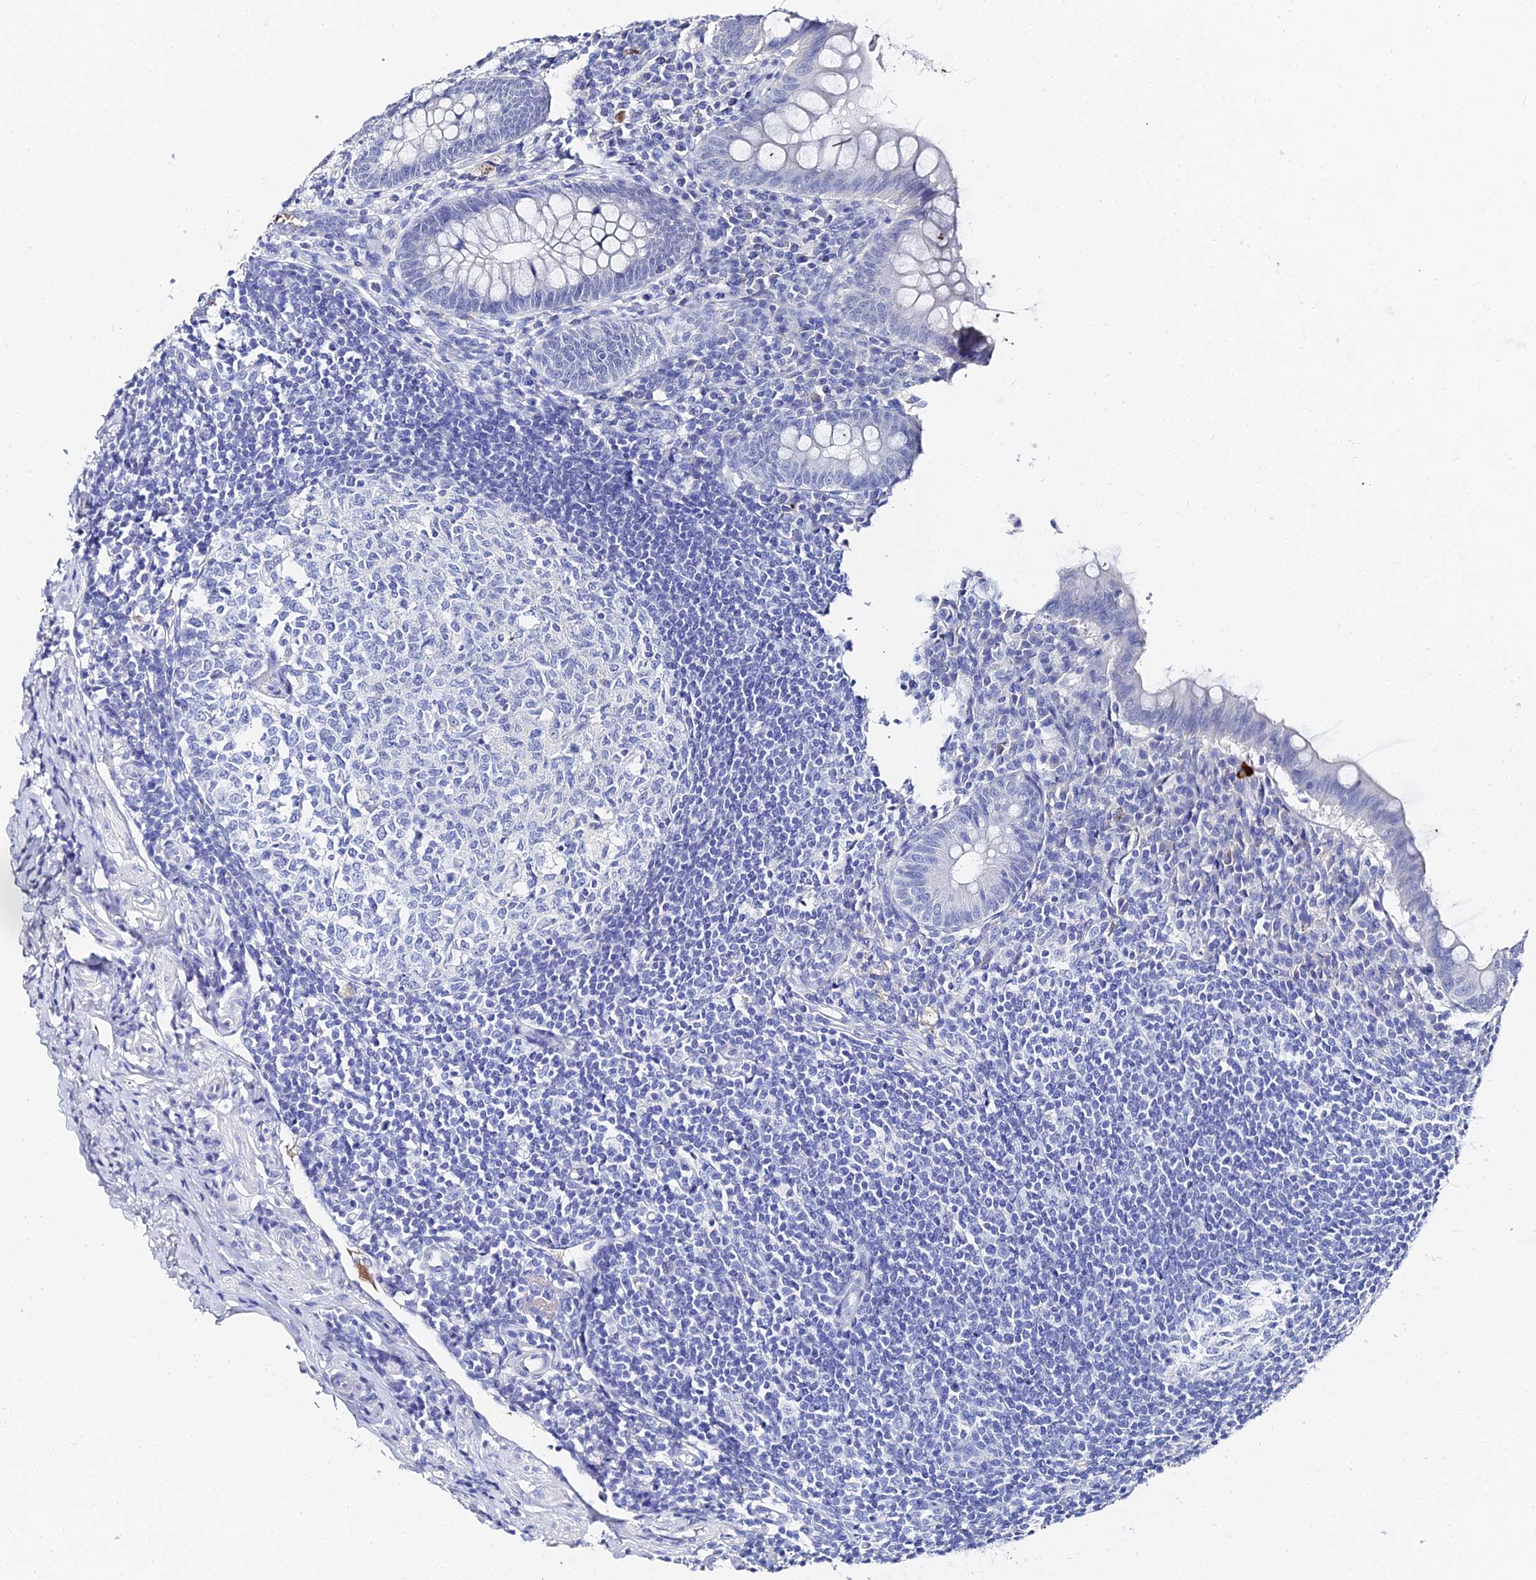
{"staining": {"intensity": "negative", "quantity": "none", "location": "none"}, "tissue": "appendix", "cell_type": "Glandular cells", "image_type": "normal", "snomed": [{"axis": "morphology", "description": "Normal tissue, NOS"}, {"axis": "topography", "description": "Appendix"}], "caption": "Glandular cells are negative for brown protein staining in normal appendix. The staining is performed using DAB (3,3'-diaminobenzidine) brown chromogen with nuclei counter-stained in using hematoxylin.", "gene": "KRT17", "patient": {"sex": "female", "age": 33}}